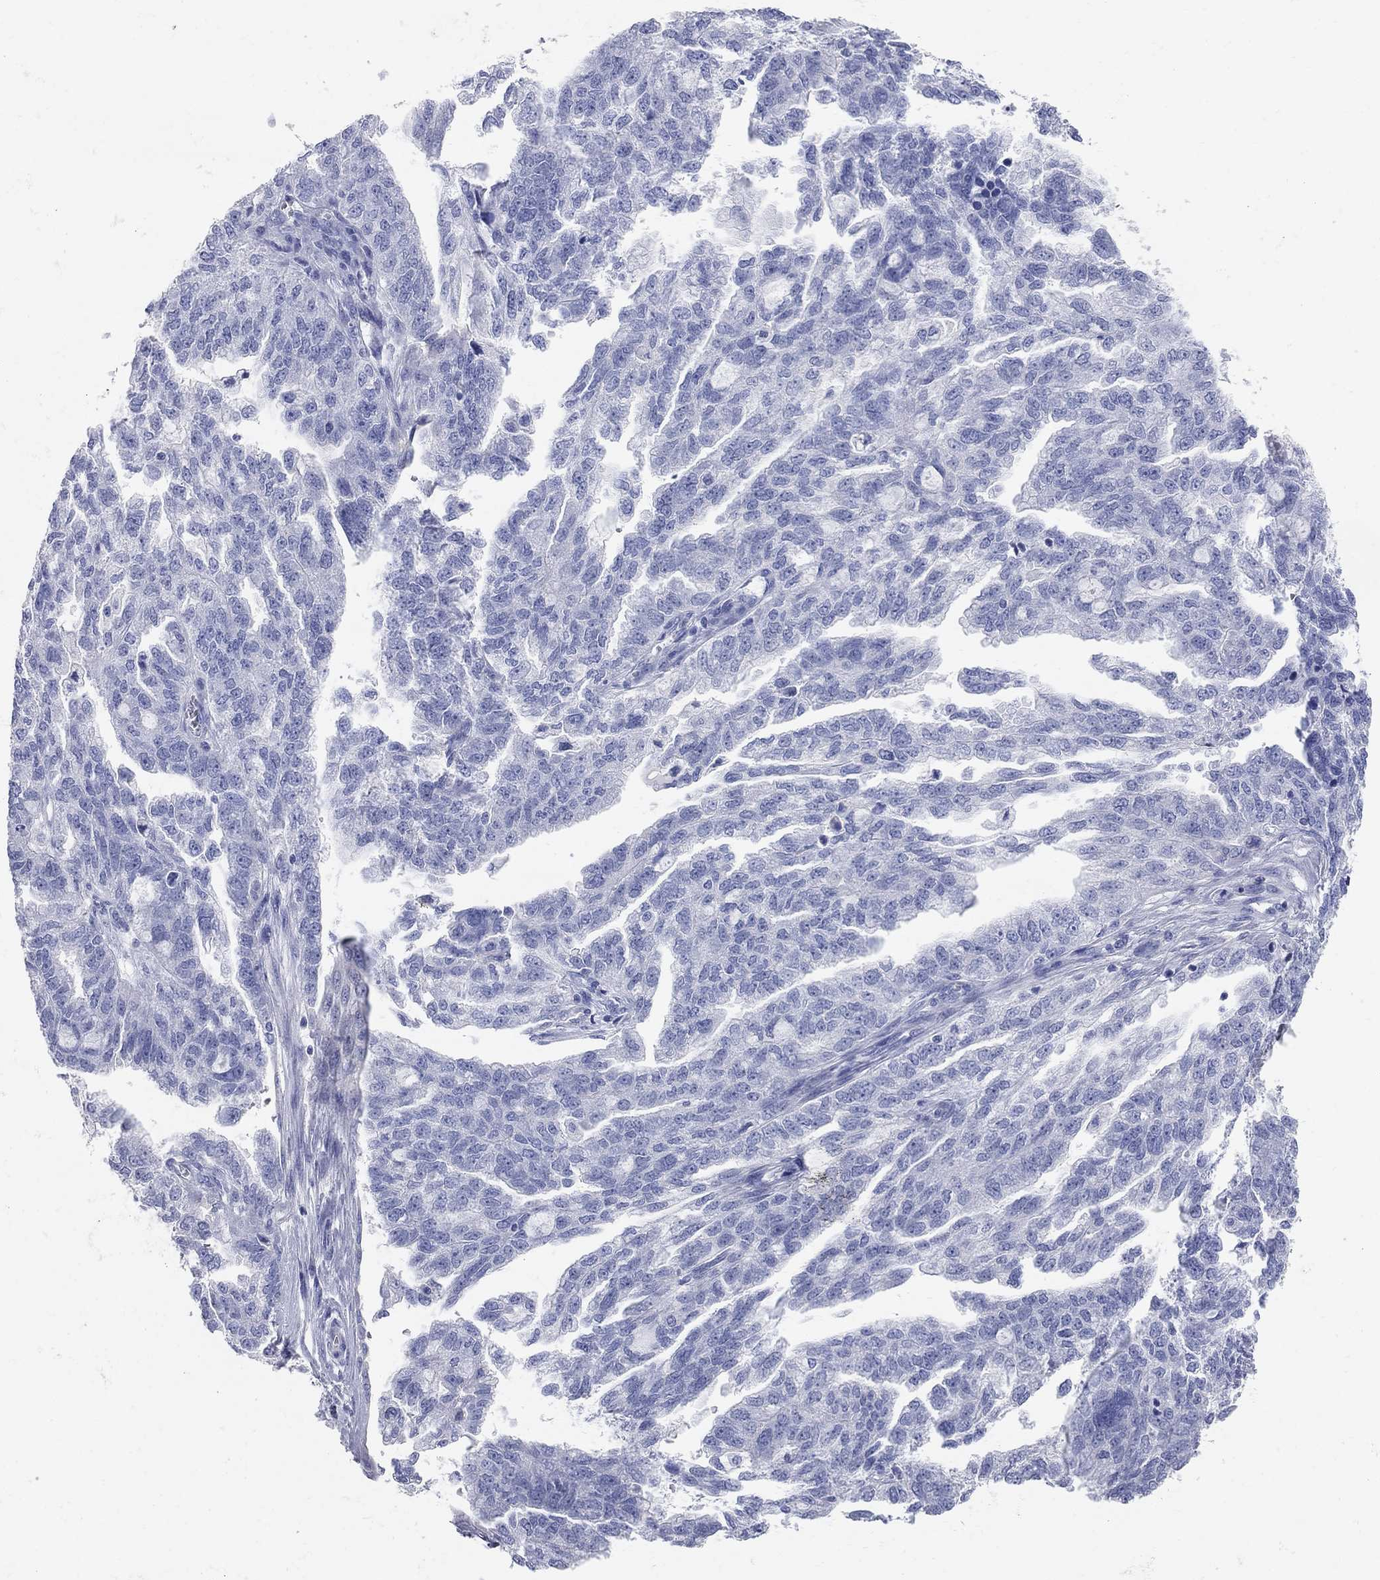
{"staining": {"intensity": "negative", "quantity": "none", "location": "none"}, "tissue": "ovarian cancer", "cell_type": "Tumor cells", "image_type": "cancer", "snomed": [{"axis": "morphology", "description": "Cystadenocarcinoma, serous, NOS"}, {"axis": "topography", "description": "Ovary"}], "caption": "Immunohistochemical staining of ovarian serous cystadenocarcinoma demonstrates no significant staining in tumor cells. (IHC, brightfield microscopy, high magnification).", "gene": "AOX1", "patient": {"sex": "female", "age": 51}}